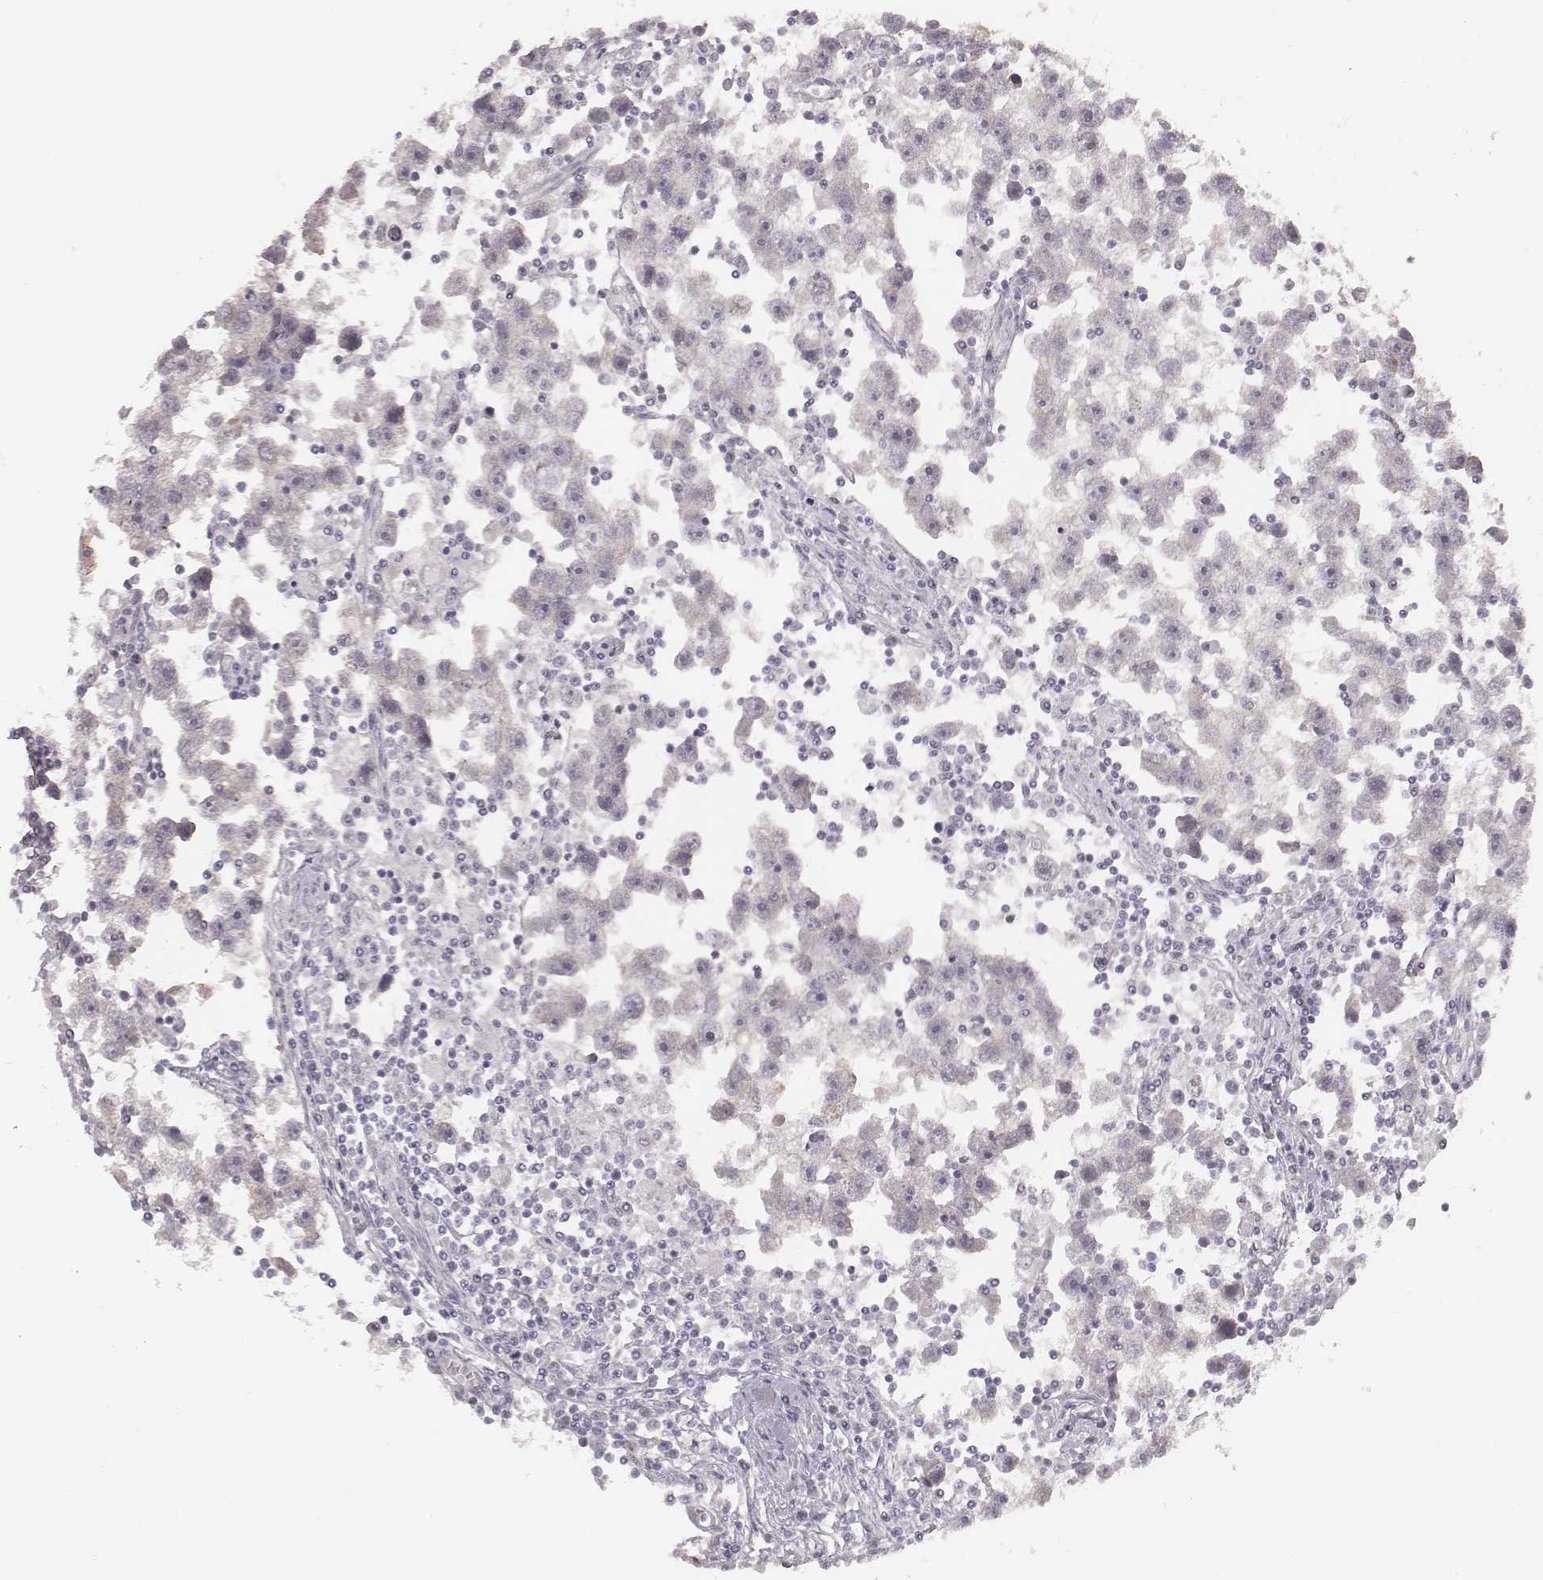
{"staining": {"intensity": "negative", "quantity": "none", "location": "none"}, "tissue": "testis cancer", "cell_type": "Tumor cells", "image_type": "cancer", "snomed": [{"axis": "morphology", "description": "Seminoma, NOS"}, {"axis": "topography", "description": "Testis"}], "caption": "The micrograph reveals no significant expression in tumor cells of testis cancer.", "gene": "PBK", "patient": {"sex": "male", "age": 30}}